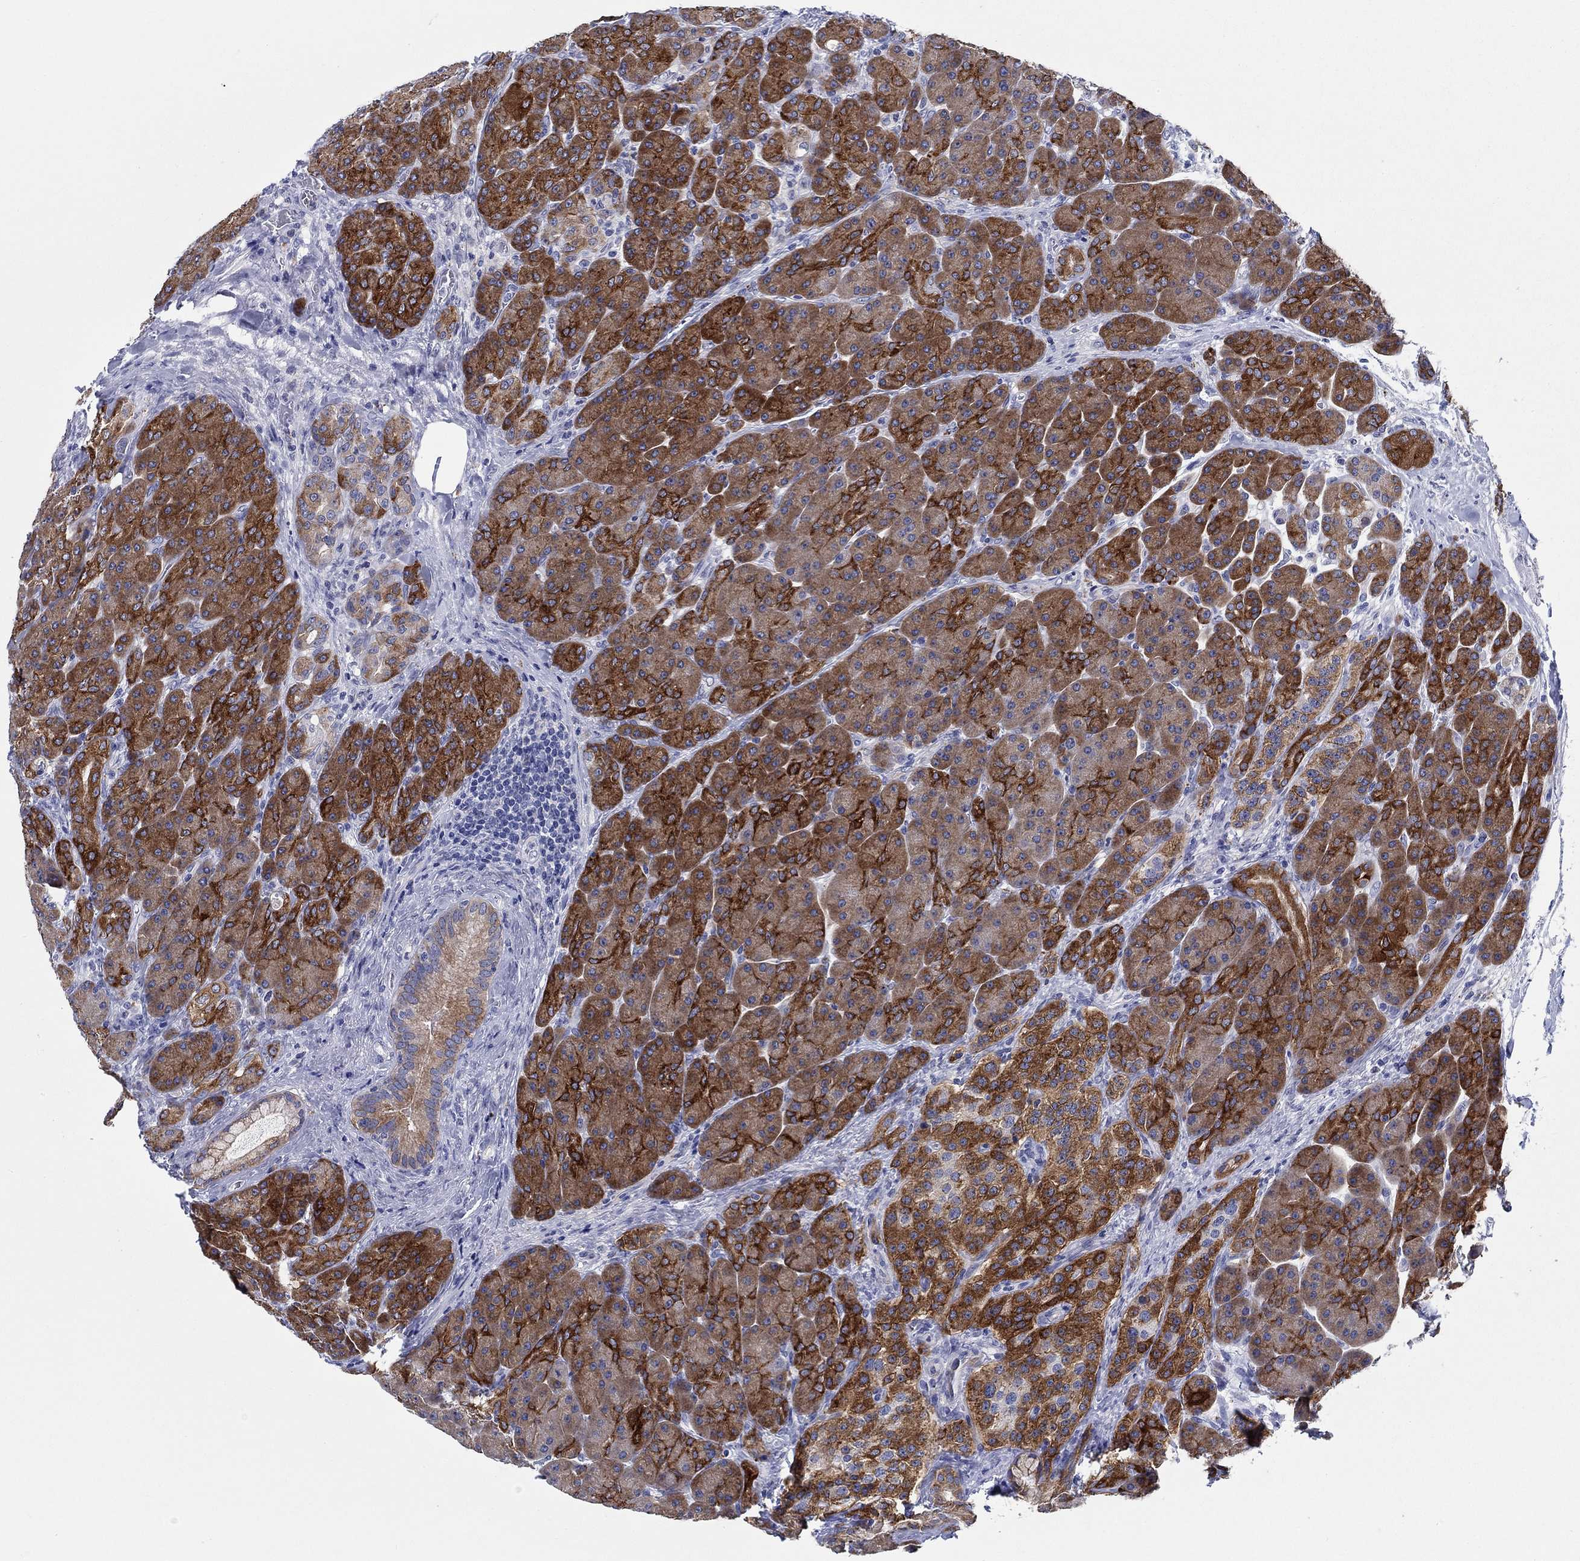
{"staining": {"intensity": "strong", "quantity": "25%-75%", "location": "cytoplasmic/membranous"}, "tissue": "pancreas", "cell_type": "Exocrine glandular cells", "image_type": "normal", "snomed": [{"axis": "morphology", "description": "Normal tissue, NOS"}, {"axis": "topography", "description": "Pancreas"}], "caption": "This photomicrograph displays immunohistochemistry (IHC) staining of unremarkable pancreas, with high strong cytoplasmic/membranous positivity in about 25%-75% of exocrine glandular cells.", "gene": "RAP1GAP", "patient": {"sex": "male", "age": 70}}